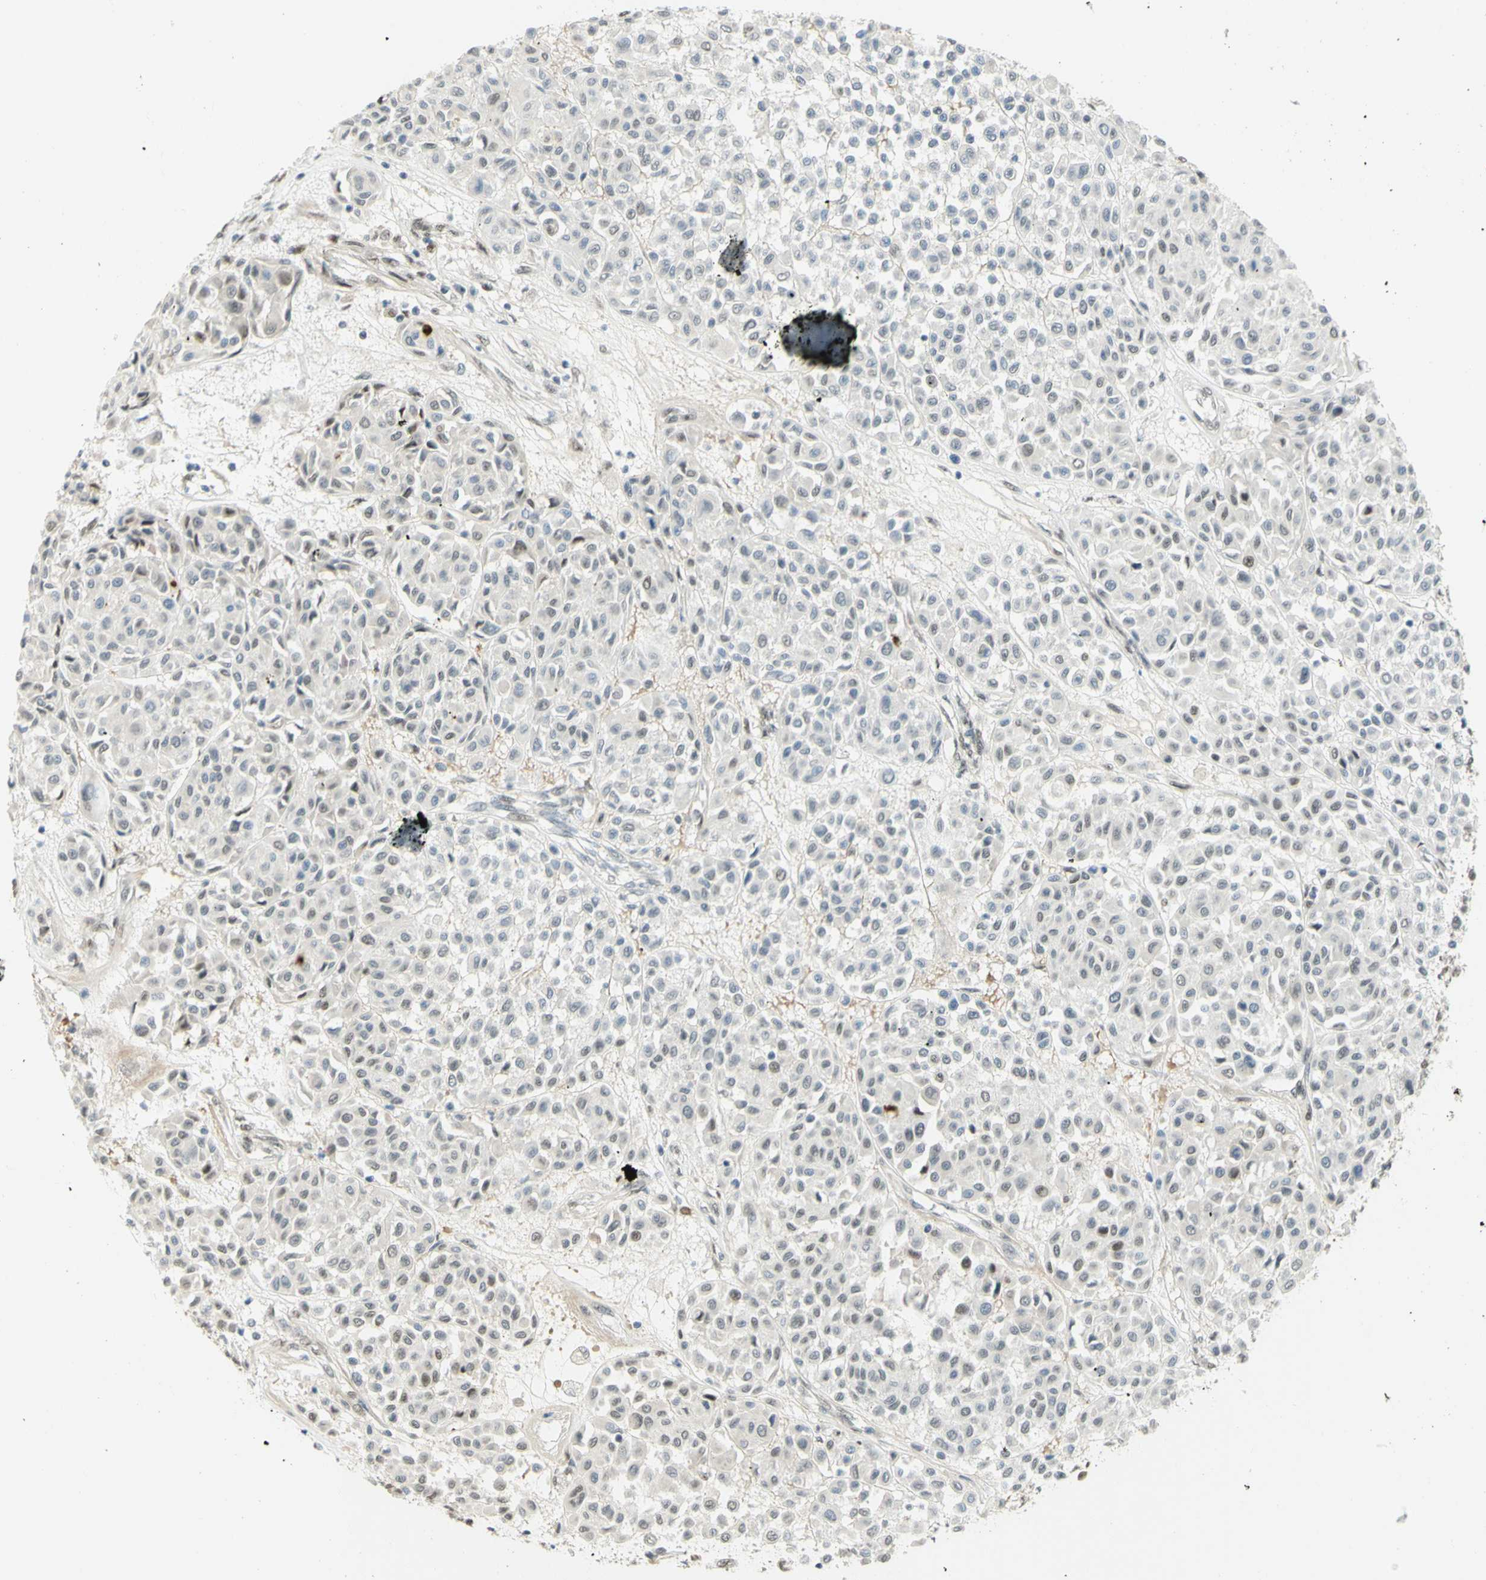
{"staining": {"intensity": "weak", "quantity": ">75%", "location": "nuclear"}, "tissue": "melanoma", "cell_type": "Tumor cells", "image_type": "cancer", "snomed": [{"axis": "morphology", "description": "Malignant melanoma, Metastatic site"}, {"axis": "topography", "description": "Soft tissue"}], "caption": "DAB immunohistochemical staining of human melanoma reveals weak nuclear protein expression in approximately >75% of tumor cells. The protein is stained brown, and the nuclei are stained in blue (DAB IHC with brightfield microscopy, high magnification).", "gene": "DDX1", "patient": {"sex": "male", "age": 41}}